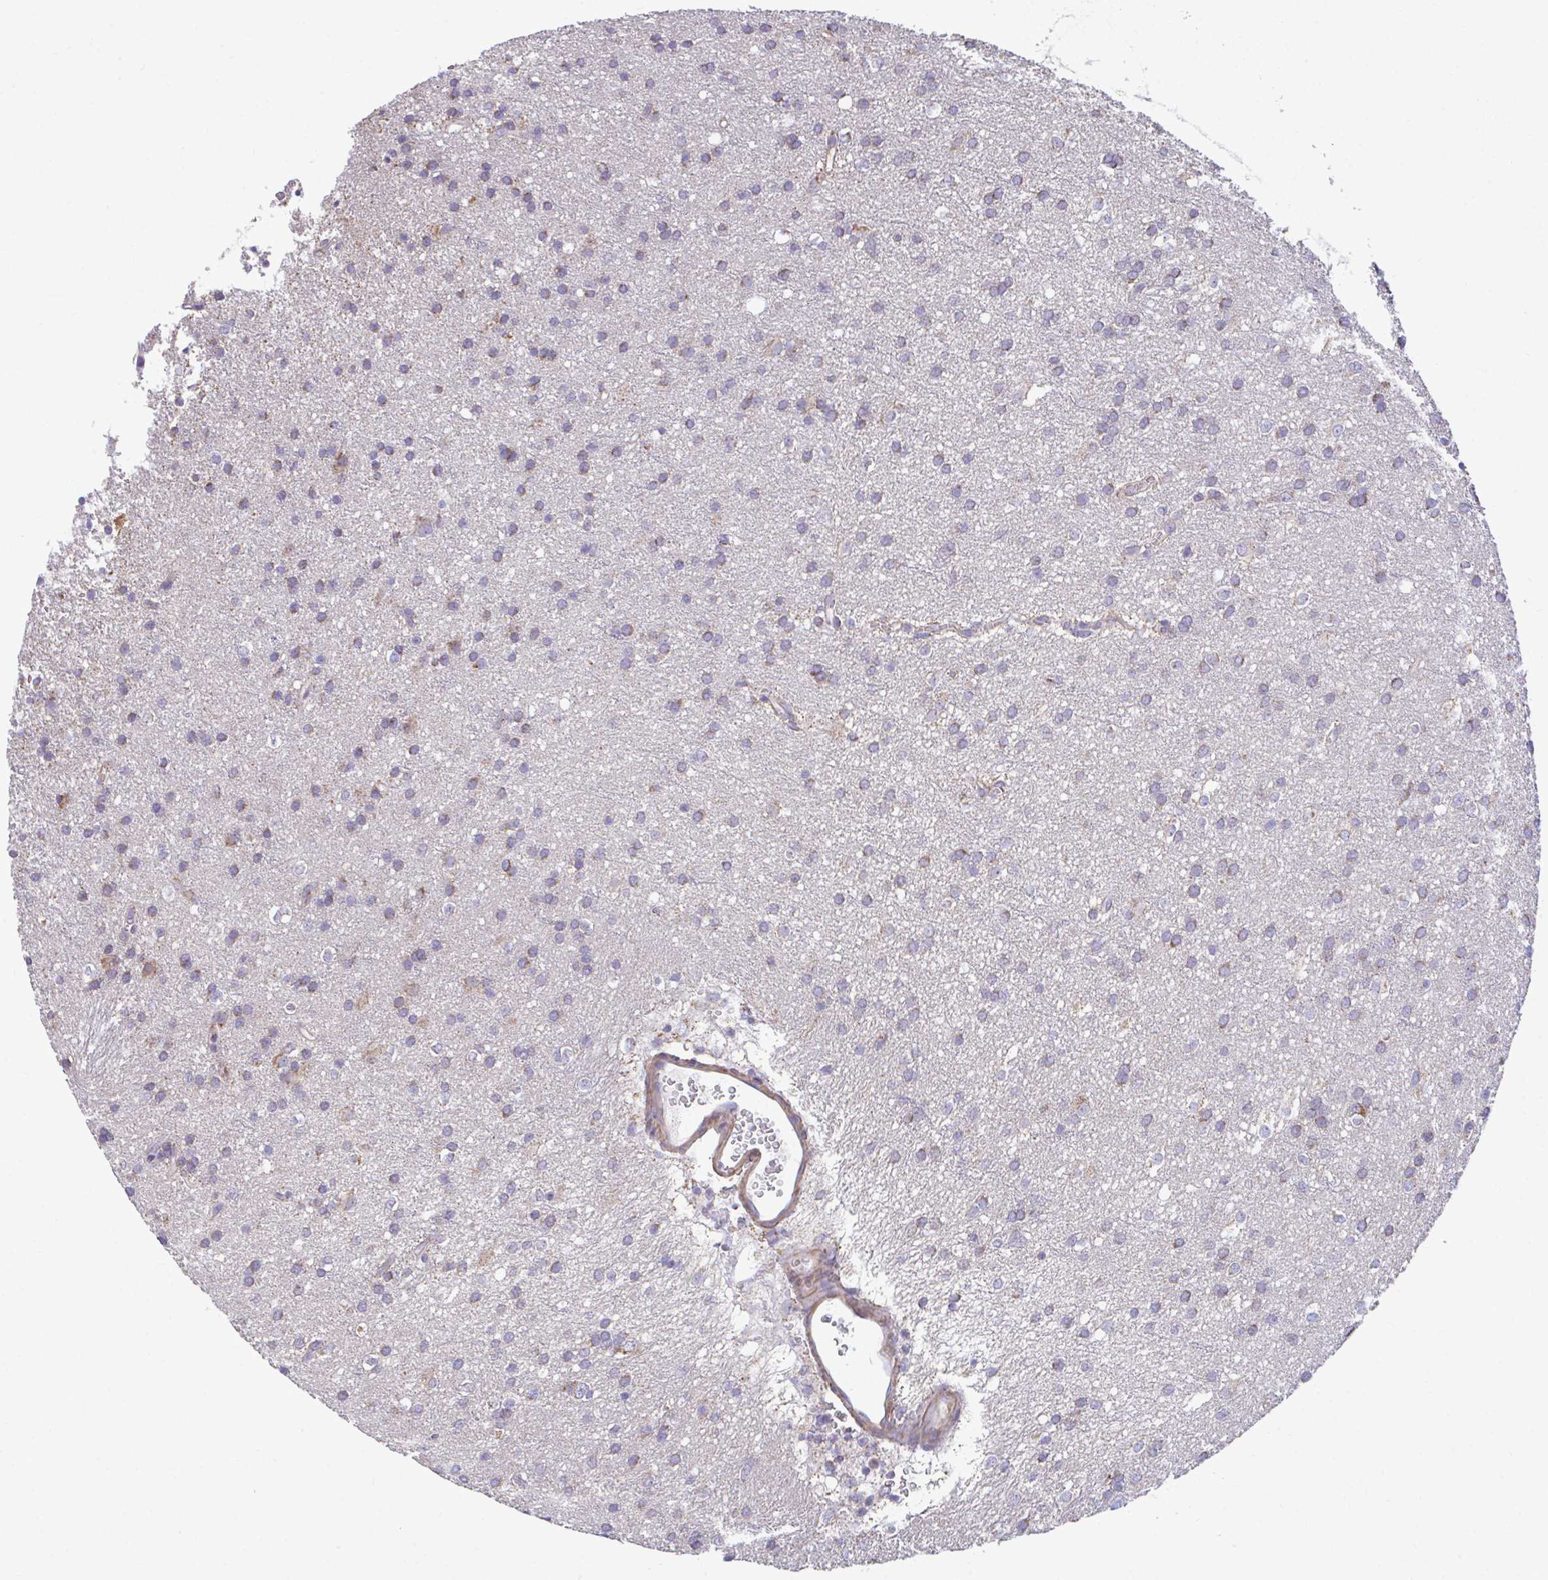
{"staining": {"intensity": "moderate", "quantity": "<25%", "location": "cytoplasmic/membranous"}, "tissue": "glioma", "cell_type": "Tumor cells", "image_type": "cancer", "snomed": [{"axis": "morphology", "description": "Glioma, malignant, Low grade"}, {"axis": "topography", "description": "Brain"}], "caption": "Immunohistochemistry (DAB) staining of human malignant glioma (low-grade) demonstrates moderate cytoplasmic/membranous protein positivity in approximately <25% of tumor cells.", "gene": "SARS2", "patient": {"sex": "female", "age": 33}}